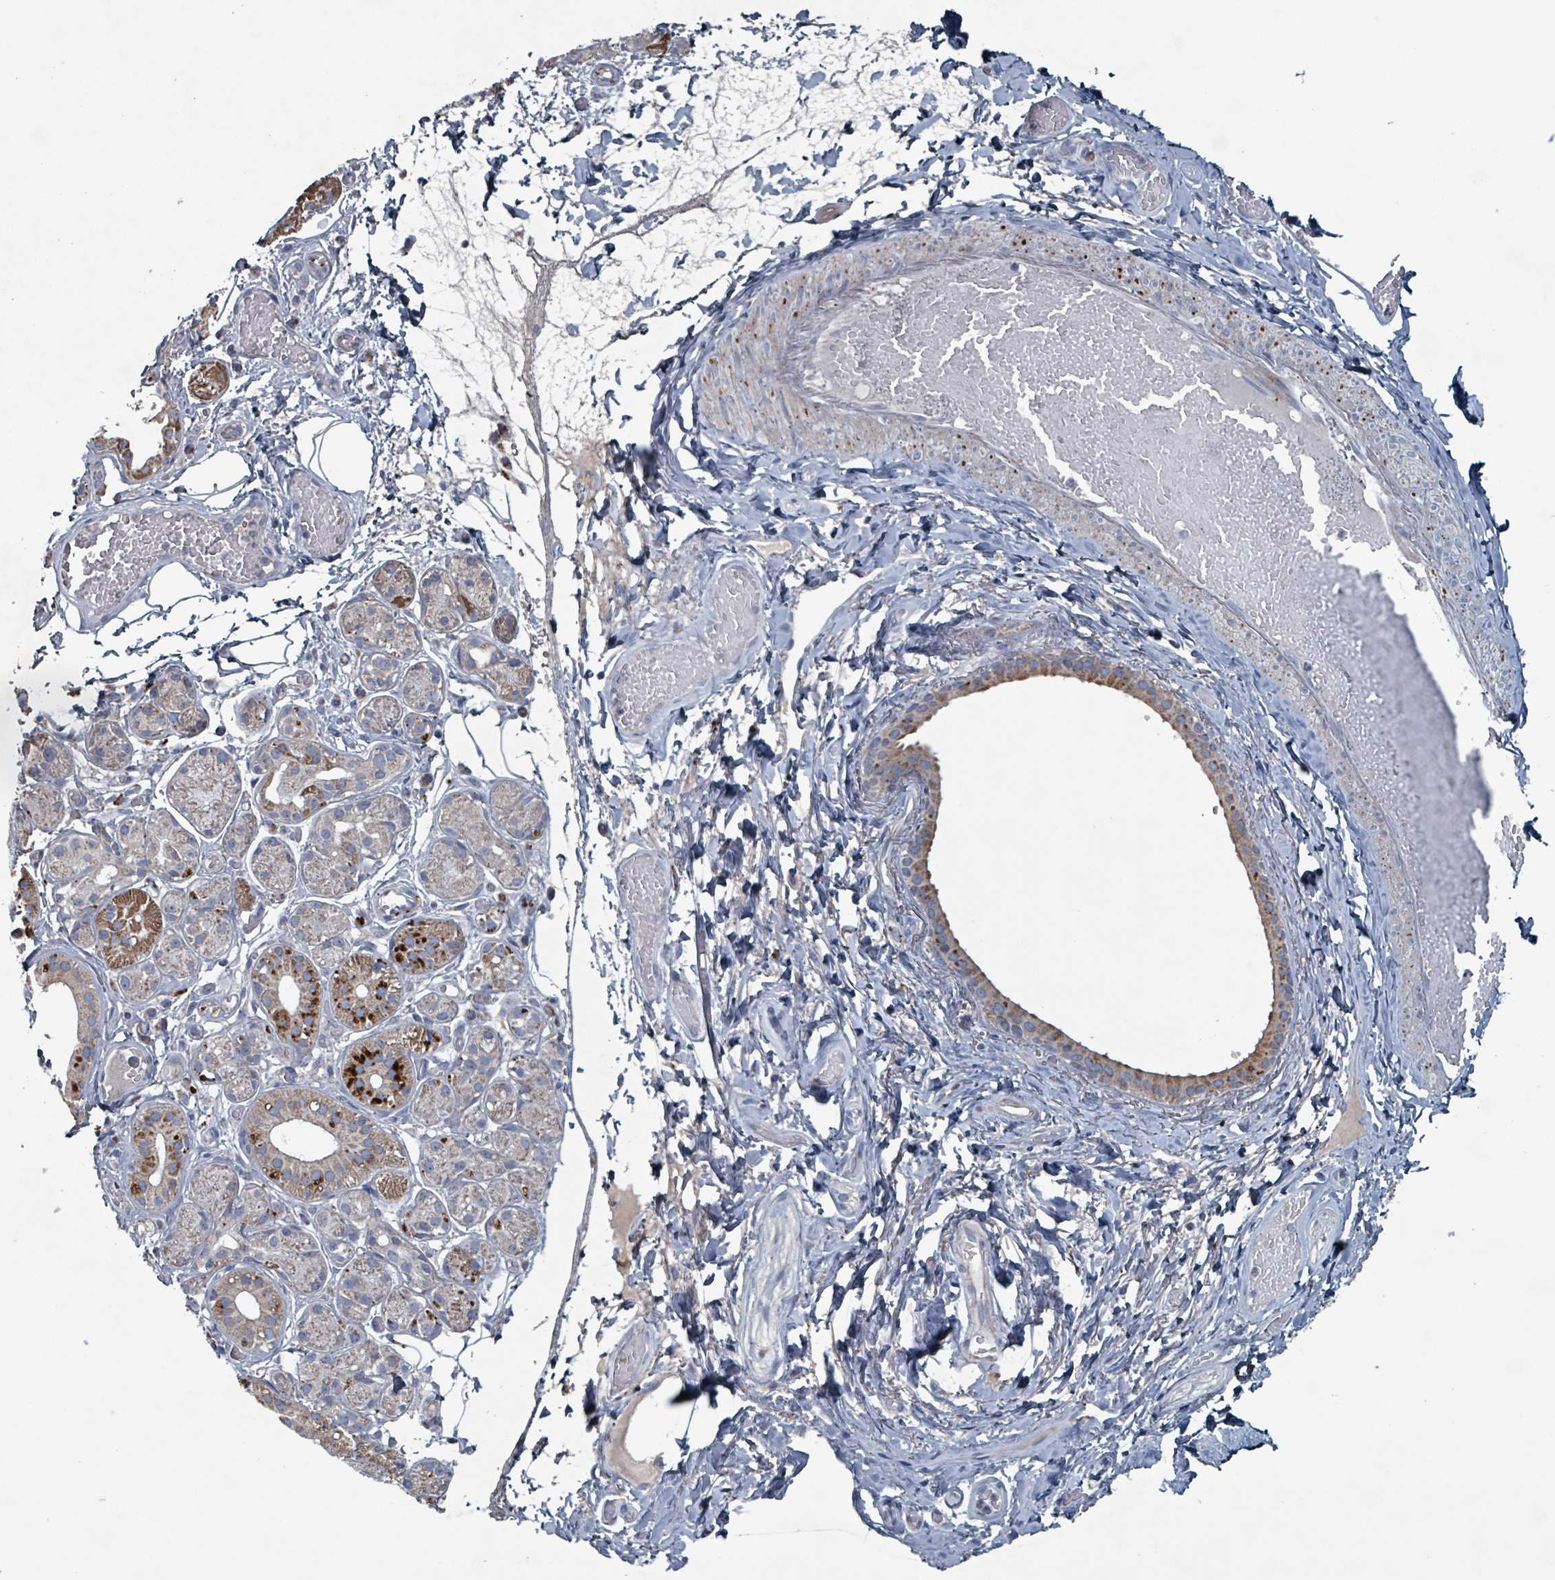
{"staining": {"intensity": "moderate", "quantity": "25%-75%", "location": "cytoplasmic/membranous"}, "tissue": "salivary gland", "cell_type": "Glandular cells", "image_type": "normal", "snomed": [{"axis": "morphology", "description": "Normal tissue, NOS"}, {"axis": "topography", "description": "Salivary gland"}], "caption": "An image of salivary gland stained for a protein displays moderate cytoplasmic/membranous brown staining in glandular cells. (IHC, brightfield microscopy, high magnification).", "gene": "ABHD18", "patient": {"sex": "male", "age": 82}}